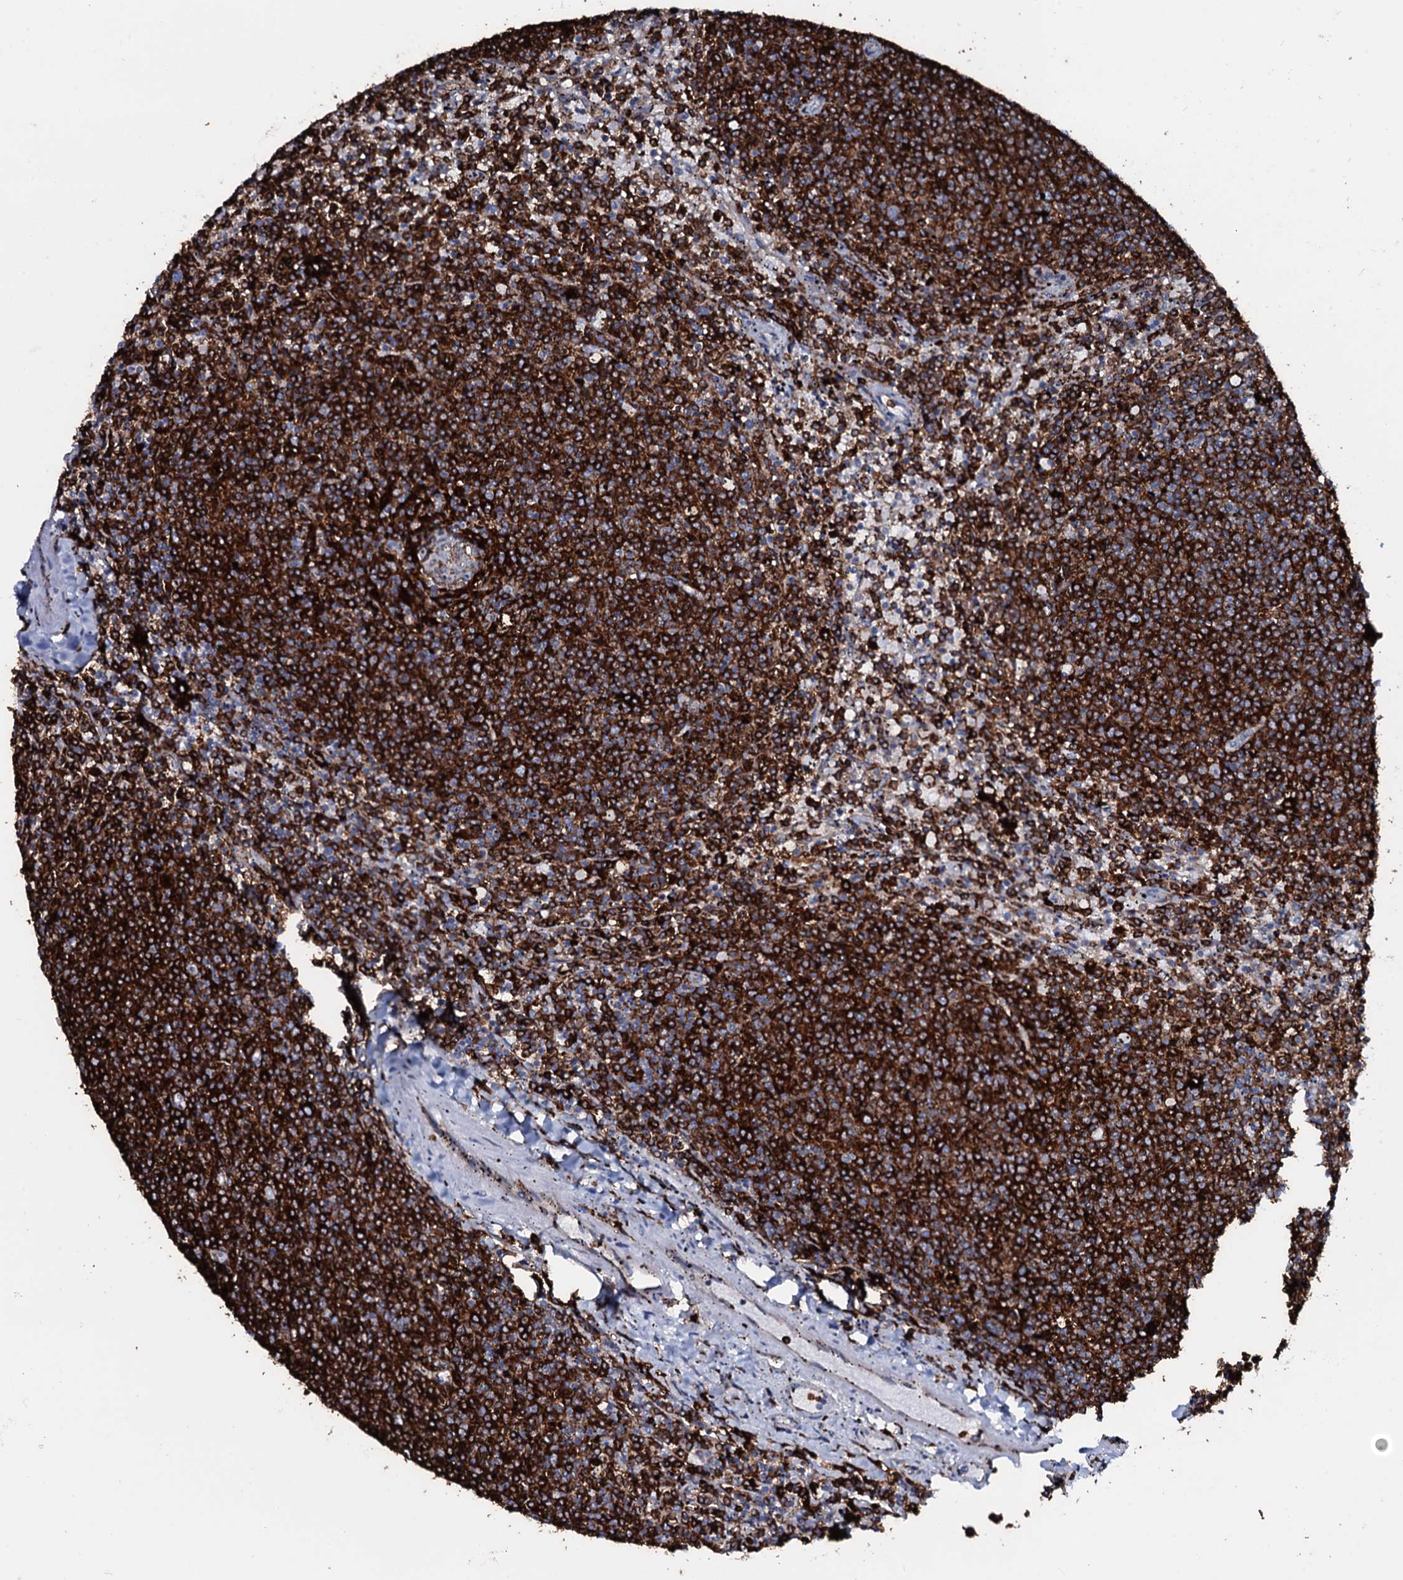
{"staining": {"intensity": "strong", "quantity": ">75%", "location": "cytoplasmic/membranous"}, "tissue": "lymphoma", "cell_type": "Tumor cells", "image_type": "cancer", "snomed": [{"axis": "morphology", "description": "Malignant lymphoma, non-Hodgkin's type, Low grade"}, {"axis": "topography", "description": "Spleen"}], "caption": "Brown immunohistochemical staining in lymphoma displays strong cytoplasmic/membranous expression in about >75% of tumor cells. (Stains: DAB (3,3'-diaminobenzidine) in brown, nuclei in blue, Microscopy: brightfield microscopy at high magnification).", "gene": "OSBPL2", "patient": {"sex": "female", "age": 50}}